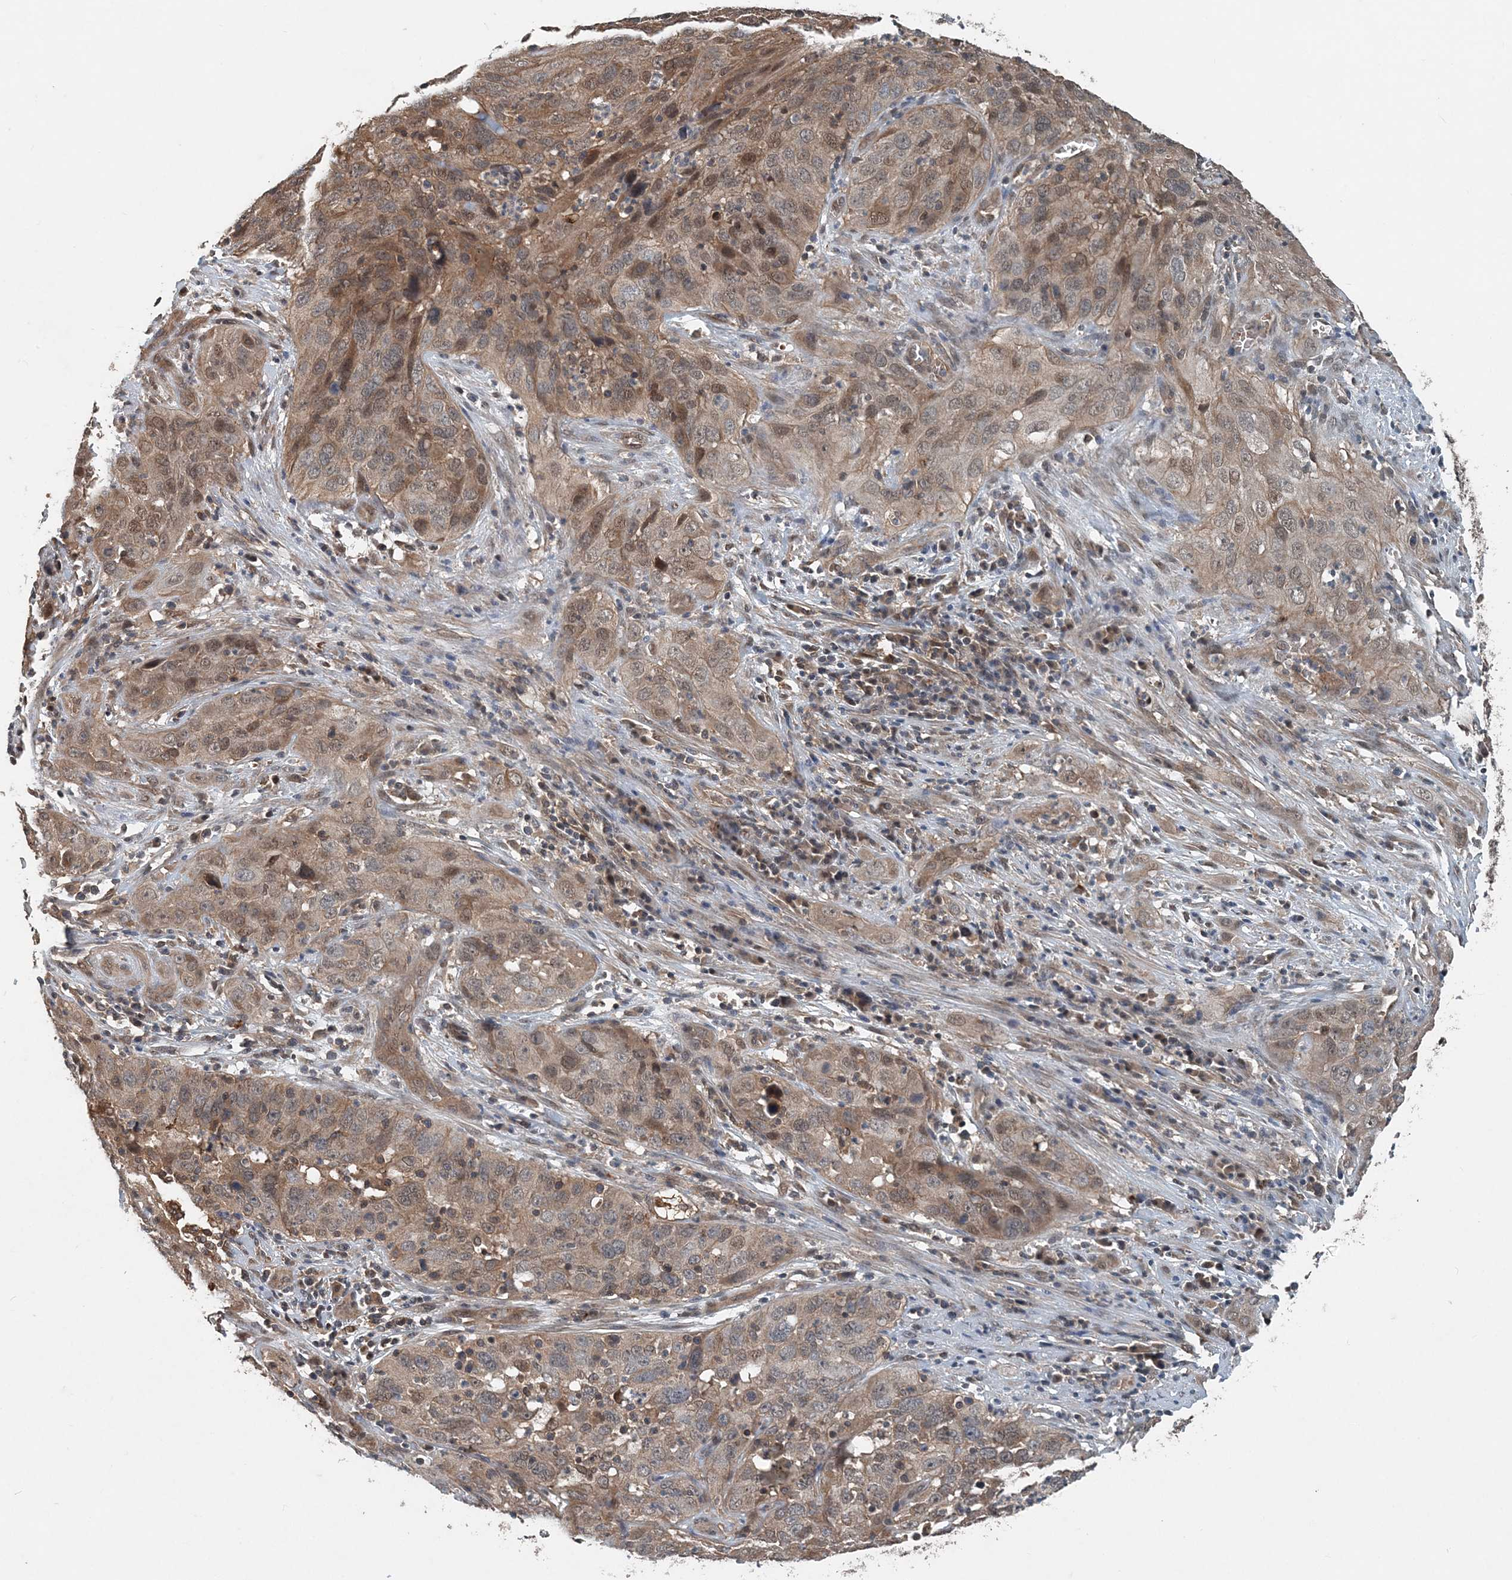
{"staining": {"intensity": "moderate", "quantity": "25%-75%", "location": "cytoplasmic/membranous,nuclear"}, "tissue": "cervical cancer", "cell_type": "Tumor cells", "image_type": "cancer", "snomed": [{"axis": "morphology", "description": "Squamous cell carcinoma, NOS"}, {"axis": "topography", "description": "Cervix"}], "caption": "Immunohistochemistry staining of cervical cancer (squamous cell carcinoma), which demonstrates medium levels of moderate cytoplasmic/membranous and nuclear expression in approximately 25%-75% of tumor cells indicating moderate cytoplasmic/membranous and nuclear protein expression. The staining was performed using DAB (brown) for protein detection and nuclei were counterstained in hematoxylin (blue).", "gene": "SMPD3", "patient": {"sex": "female", "age": 32}}